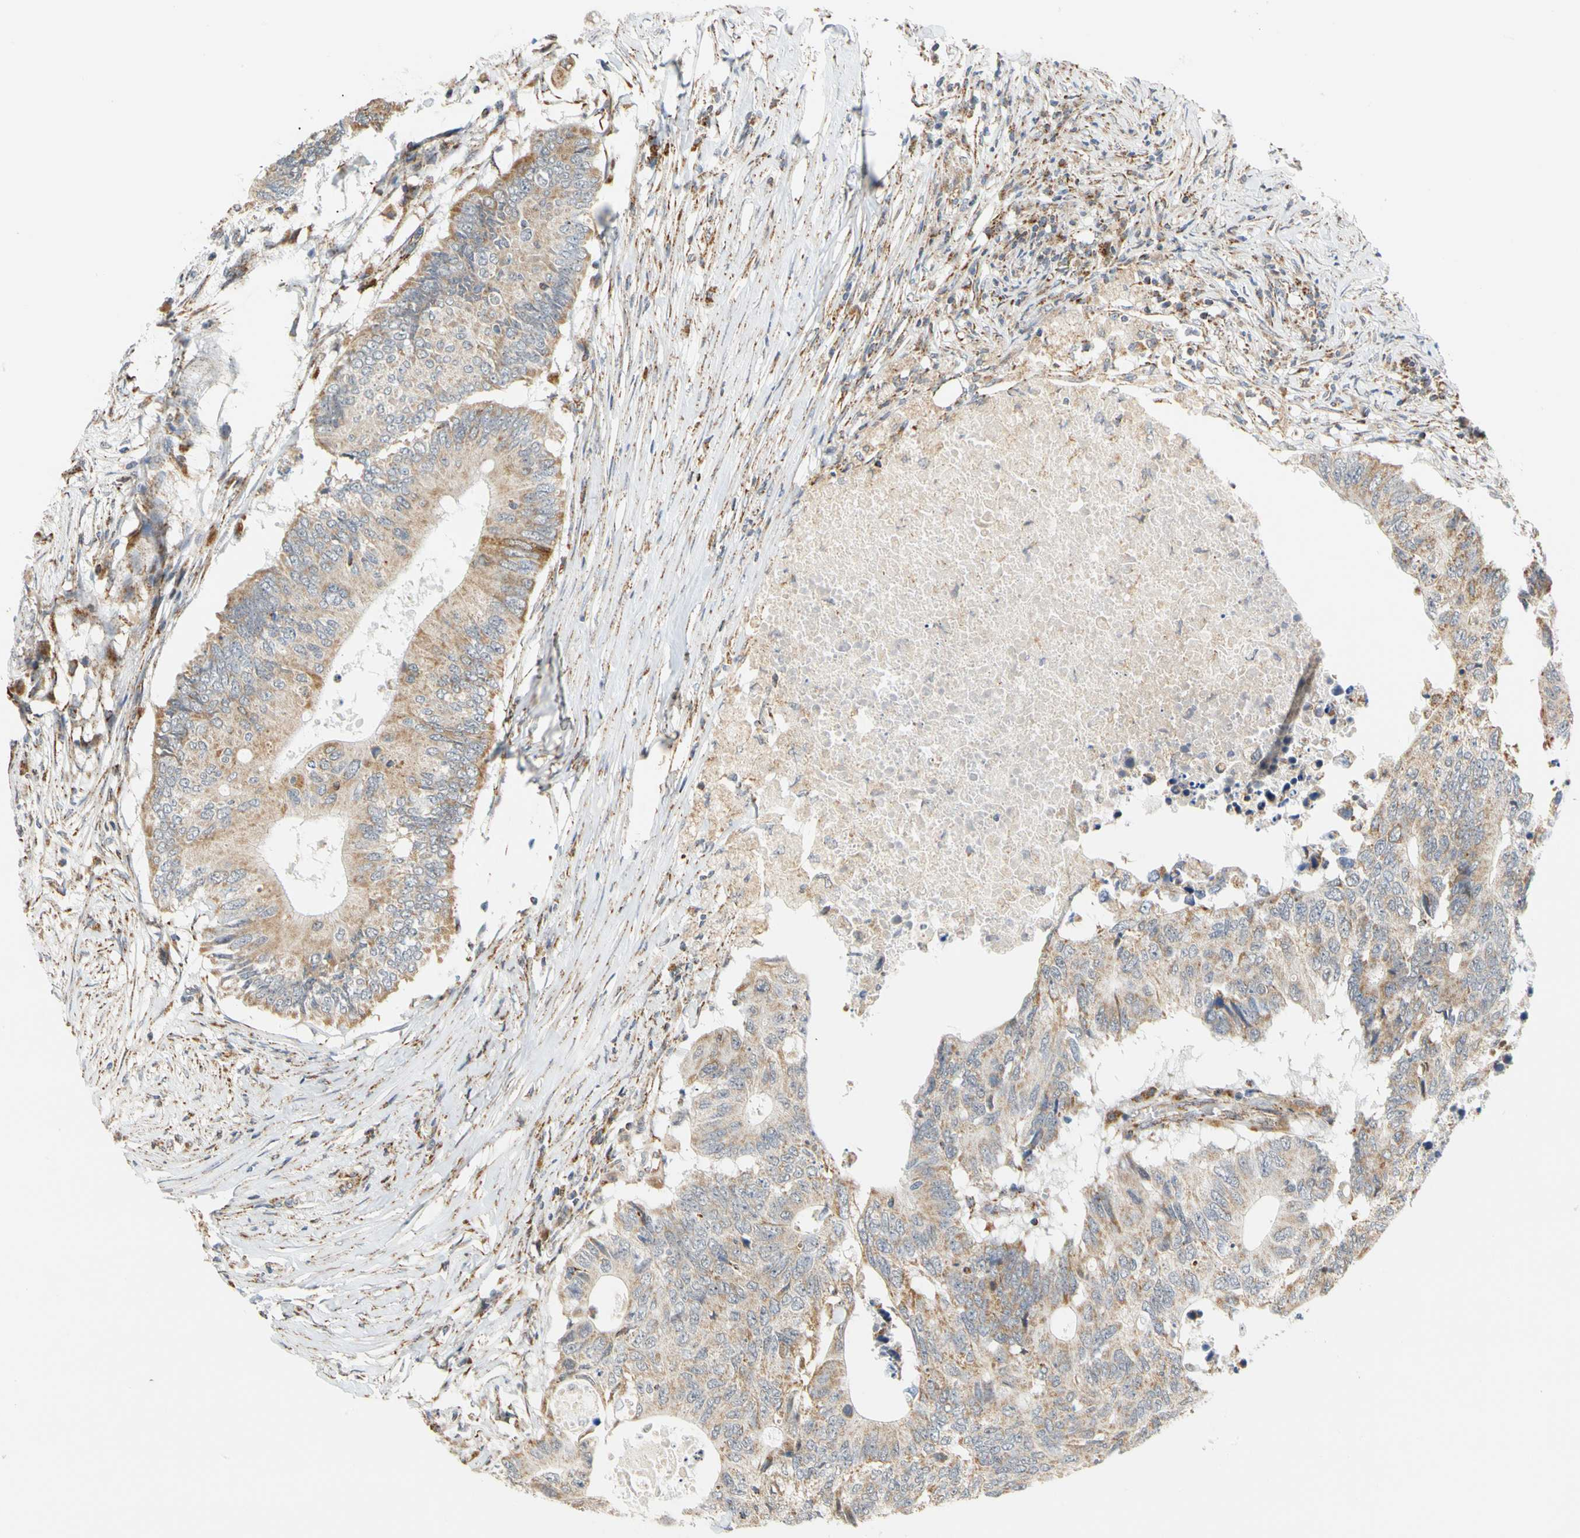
{"staining": {"intensity": "moderate", "quantity": "25%-75%", "location": "cytoplasmic/membranous"}, "tissue": "colorectal cancer", "cell_type": "Tumor cells", "image_type": "cancer", "snomed": [{"axis": "morphology", "description": "Adenocarcinoma, NOS"}, {"axis": "topography", "description": "Colon"}], "caption": "Immunohistochemical staining of human colorectal cancer (adenocarcinoma) exhibits medium levels of moderate cytoplasmic/membranous protein positivity in approximately 25%-75% of tumor cells.", "gene": "SFXN3", "patient": {"sex": "male", "age": 71}}